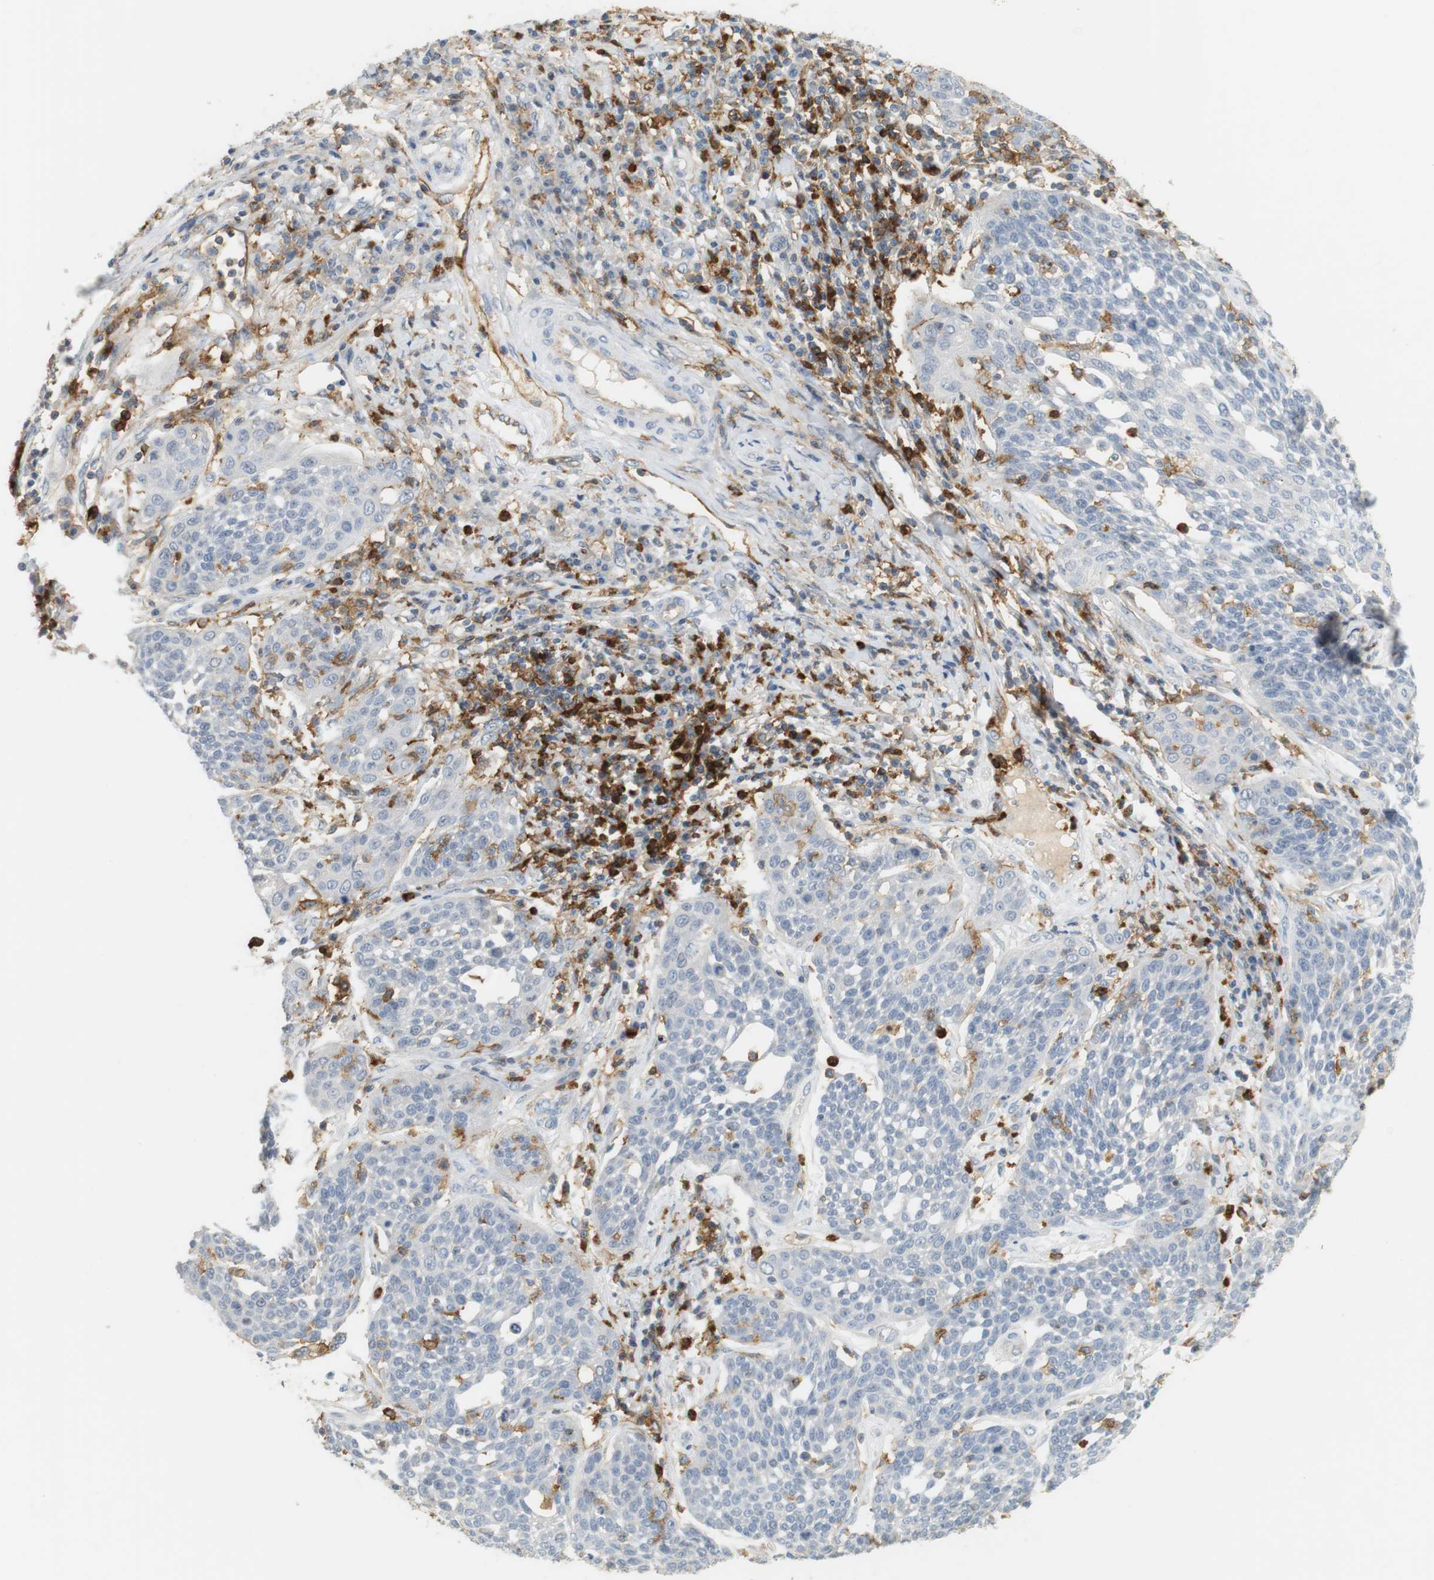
{"staining": {"intensity": "negative", "quantity": "none", "location": "none"}, "tissue": "cervical cancer", "cell_type": "Tumor cells", "image_type": "cancer", "snomed": [{"axis": "morphology", "description": "Squamous cell carcinoma, NOS"}, {"axis": "topography", "description": "Cervix"}], "caption": "The image shows no staining of tumor cells in cervical squamous cell carcinoma.", "gene": "SIRPA", "patient": {"sex": "female", "age": 34}}